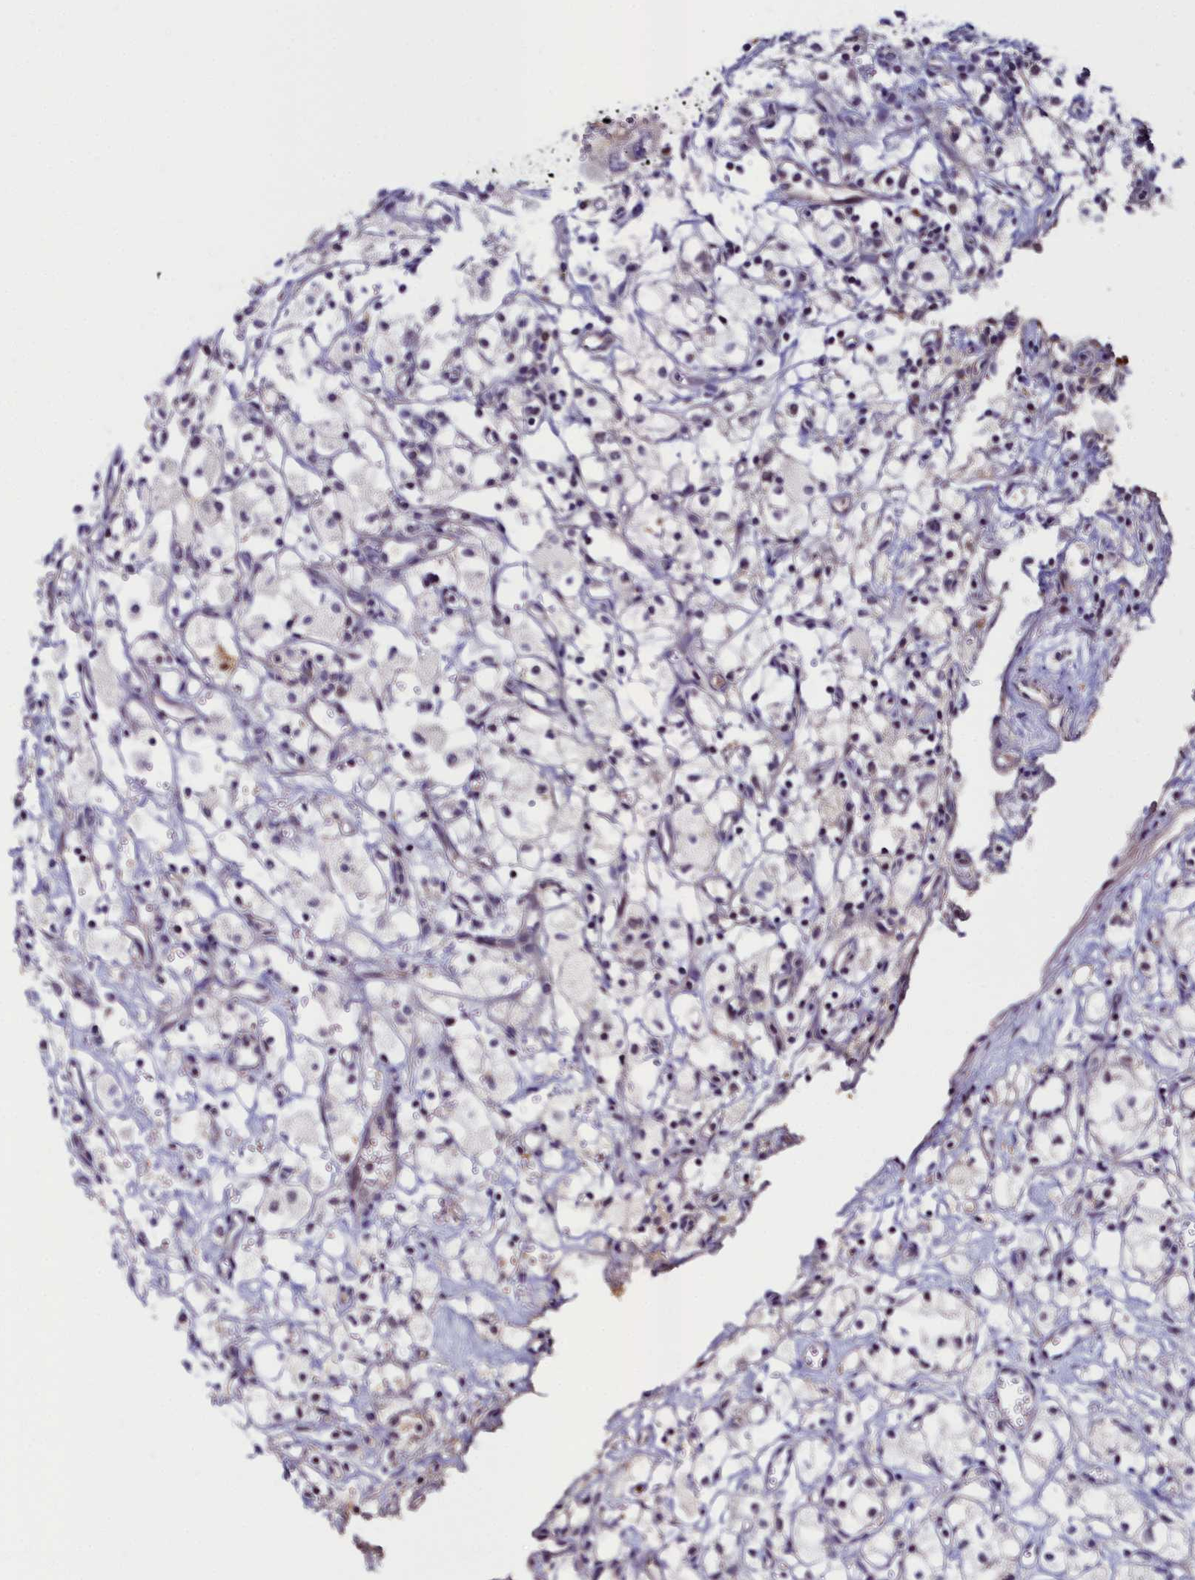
{"staining": {"intensity": "negative", "quantity": "none", "location": "none"}, "tissue": "renal cancer", "cell_type": "Tumor cells", "image_type": "cancer", "snomed": [{"axis": "morphology", "description": "Adenocarcinoma, NOS"}, {"axis": "topography", "description": "Kidney"}], "caption": "This is a image of immunohistochemistry (IHC) staining of renal adenocarcinoma, which shows no positivity in tumor cells.", "gene": "KCTD18", "patient": {"sex": "male", "age": 59}}